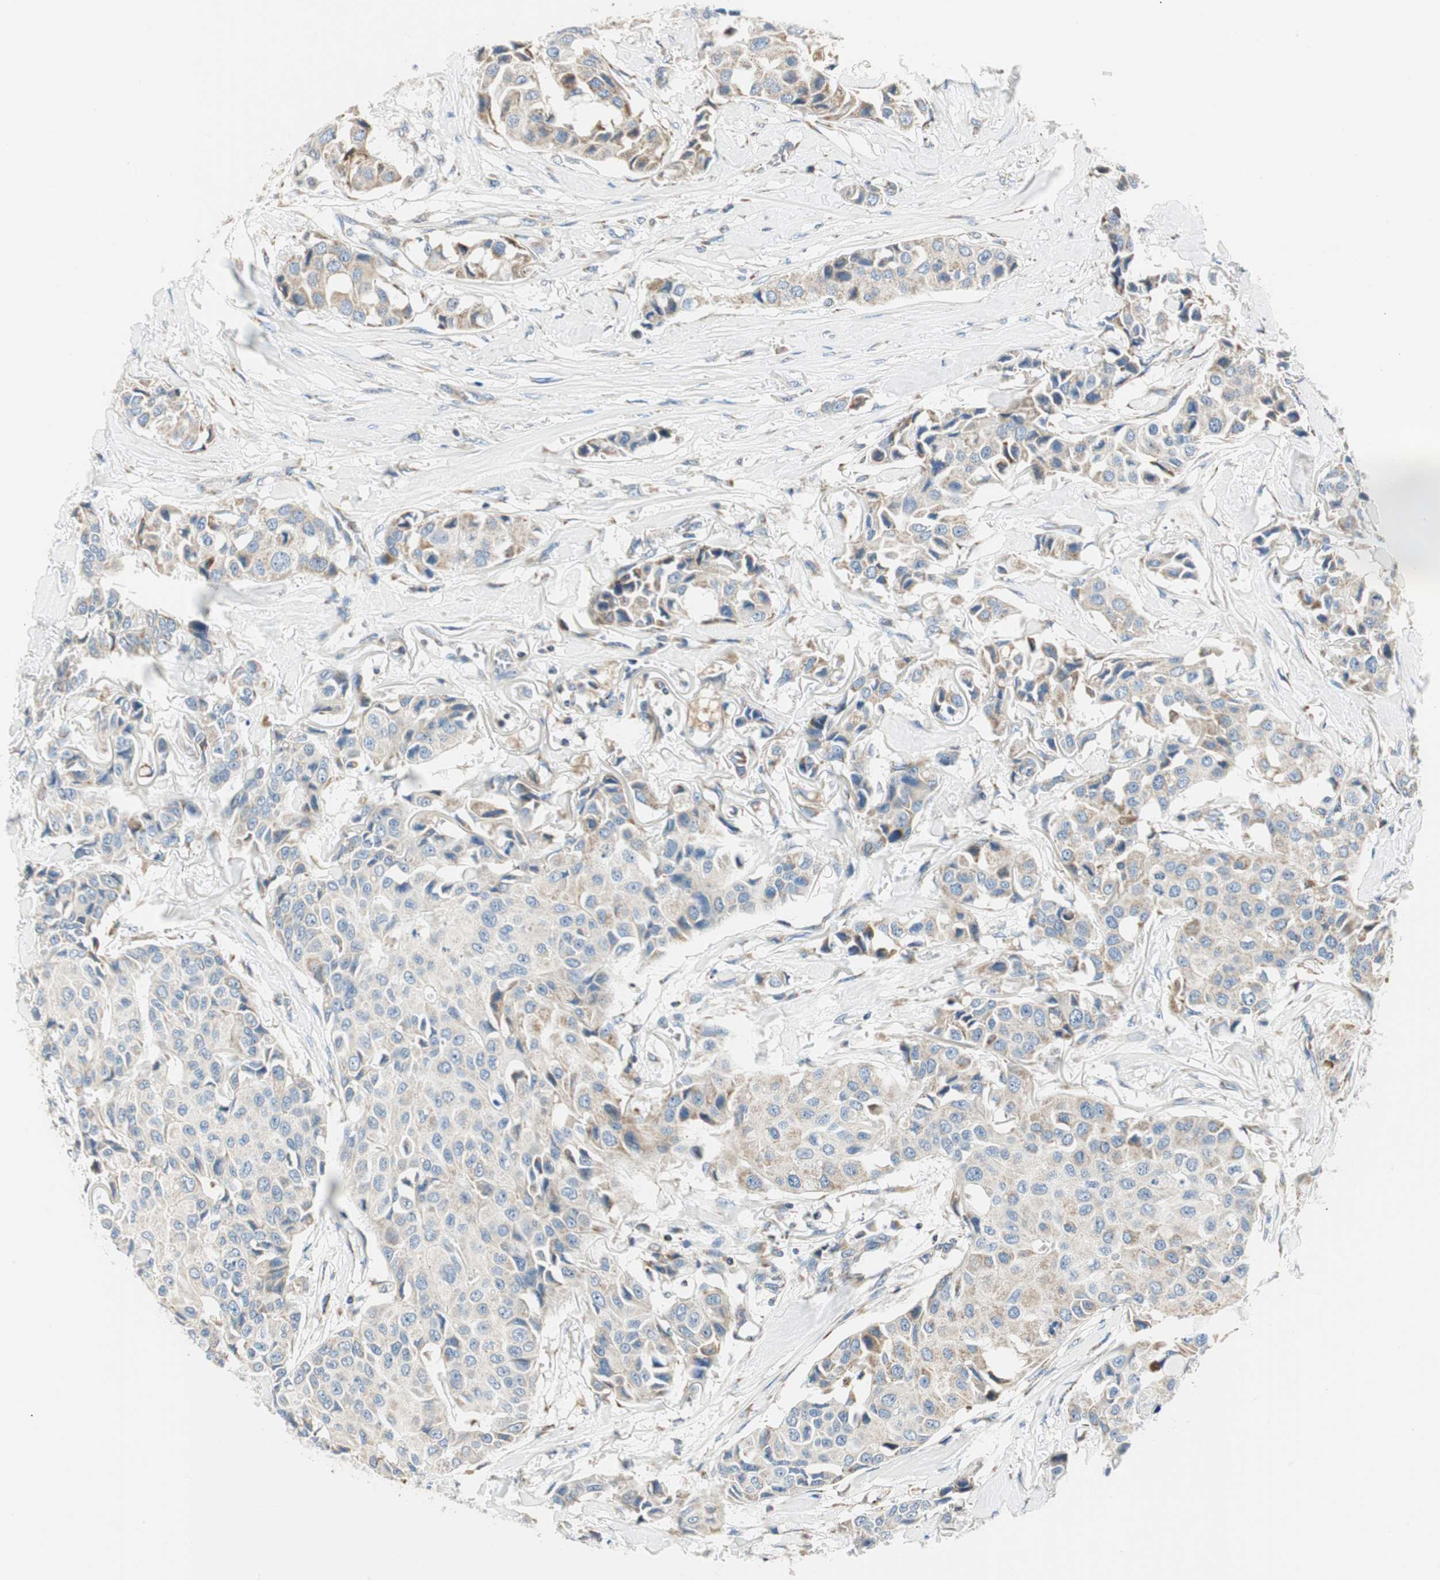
{"staining": {"intensity": "weak", "quantity": "25%-75%", "location": "cytoplasmic/membranous"}, "tissue": "breast cancer", "cell_type": "Tumor cells", "image_type": "cancer", "snomed": [{"axis": "morphology", "description": "Duct carcinoma"}, {"axis": "topography", "description": "Breast"}], "caption": "A histopathology image of breast intraductal carcinoma stained for a protein exhibits weak cytoplasmic/membranous brown staining in tumor cells.", "gene": "RORB", "patient": {"sex": "female", "age": 80}}